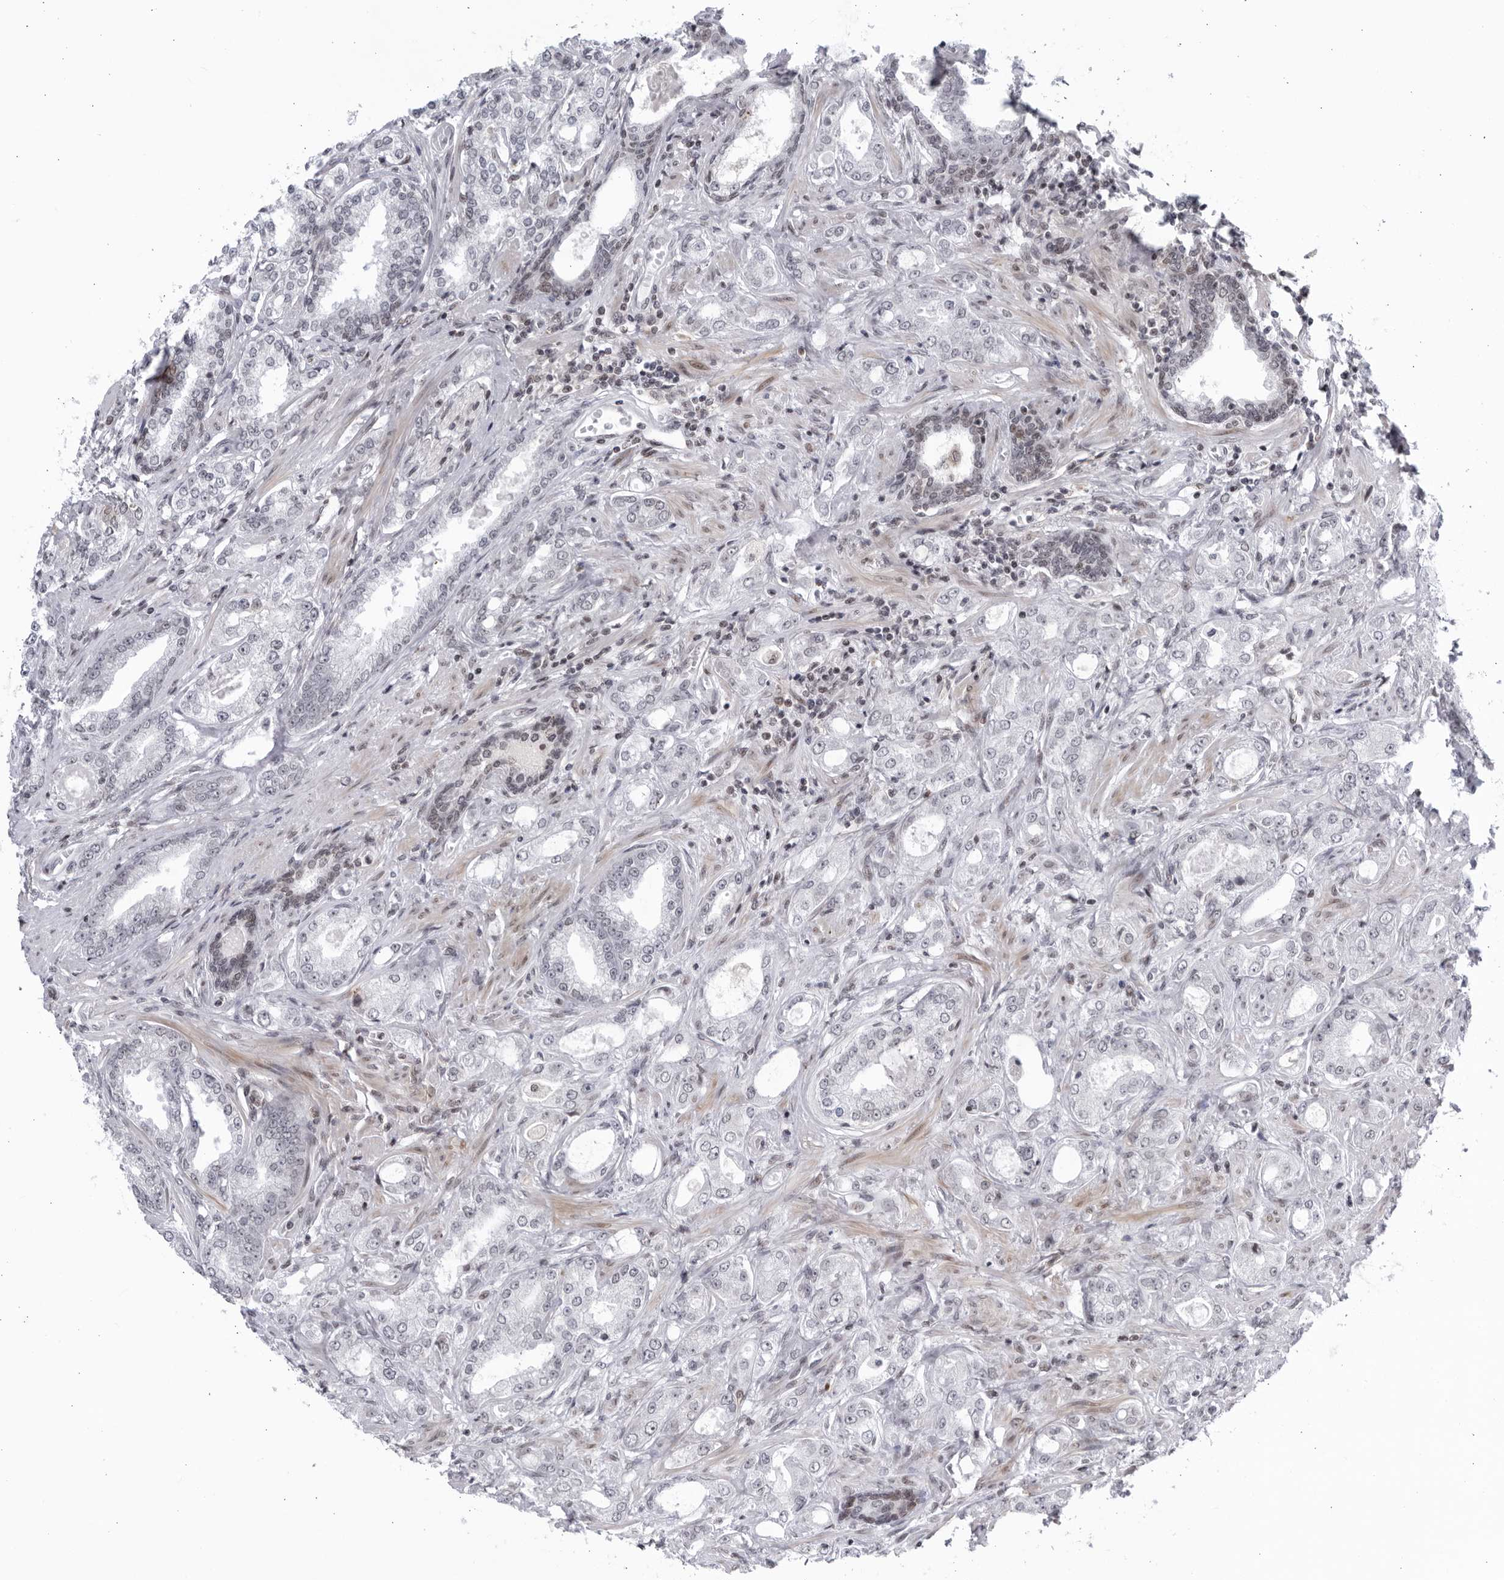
{"staining": {"intensity": "negative", "quantity": "none", "location": "none"}, "tissue": "prostate cancer", "cell_type": "Tumor cells", "image_type": "cancer", "snomed": [{"axis": "morphology", "description": "Normal tissue, NOS"}, {"axis": "morphology", "description": "Adenocarcinoma, High grade"}, {"axis": "topography", "description": "Prostate"}], "caption": "This is a photomicrograph of immunohistochemistry staining of prostate cancer, which shows no positivity in tumor cells.", "gene": "DTL", "patient": {"sex": "male", "age": 83}}